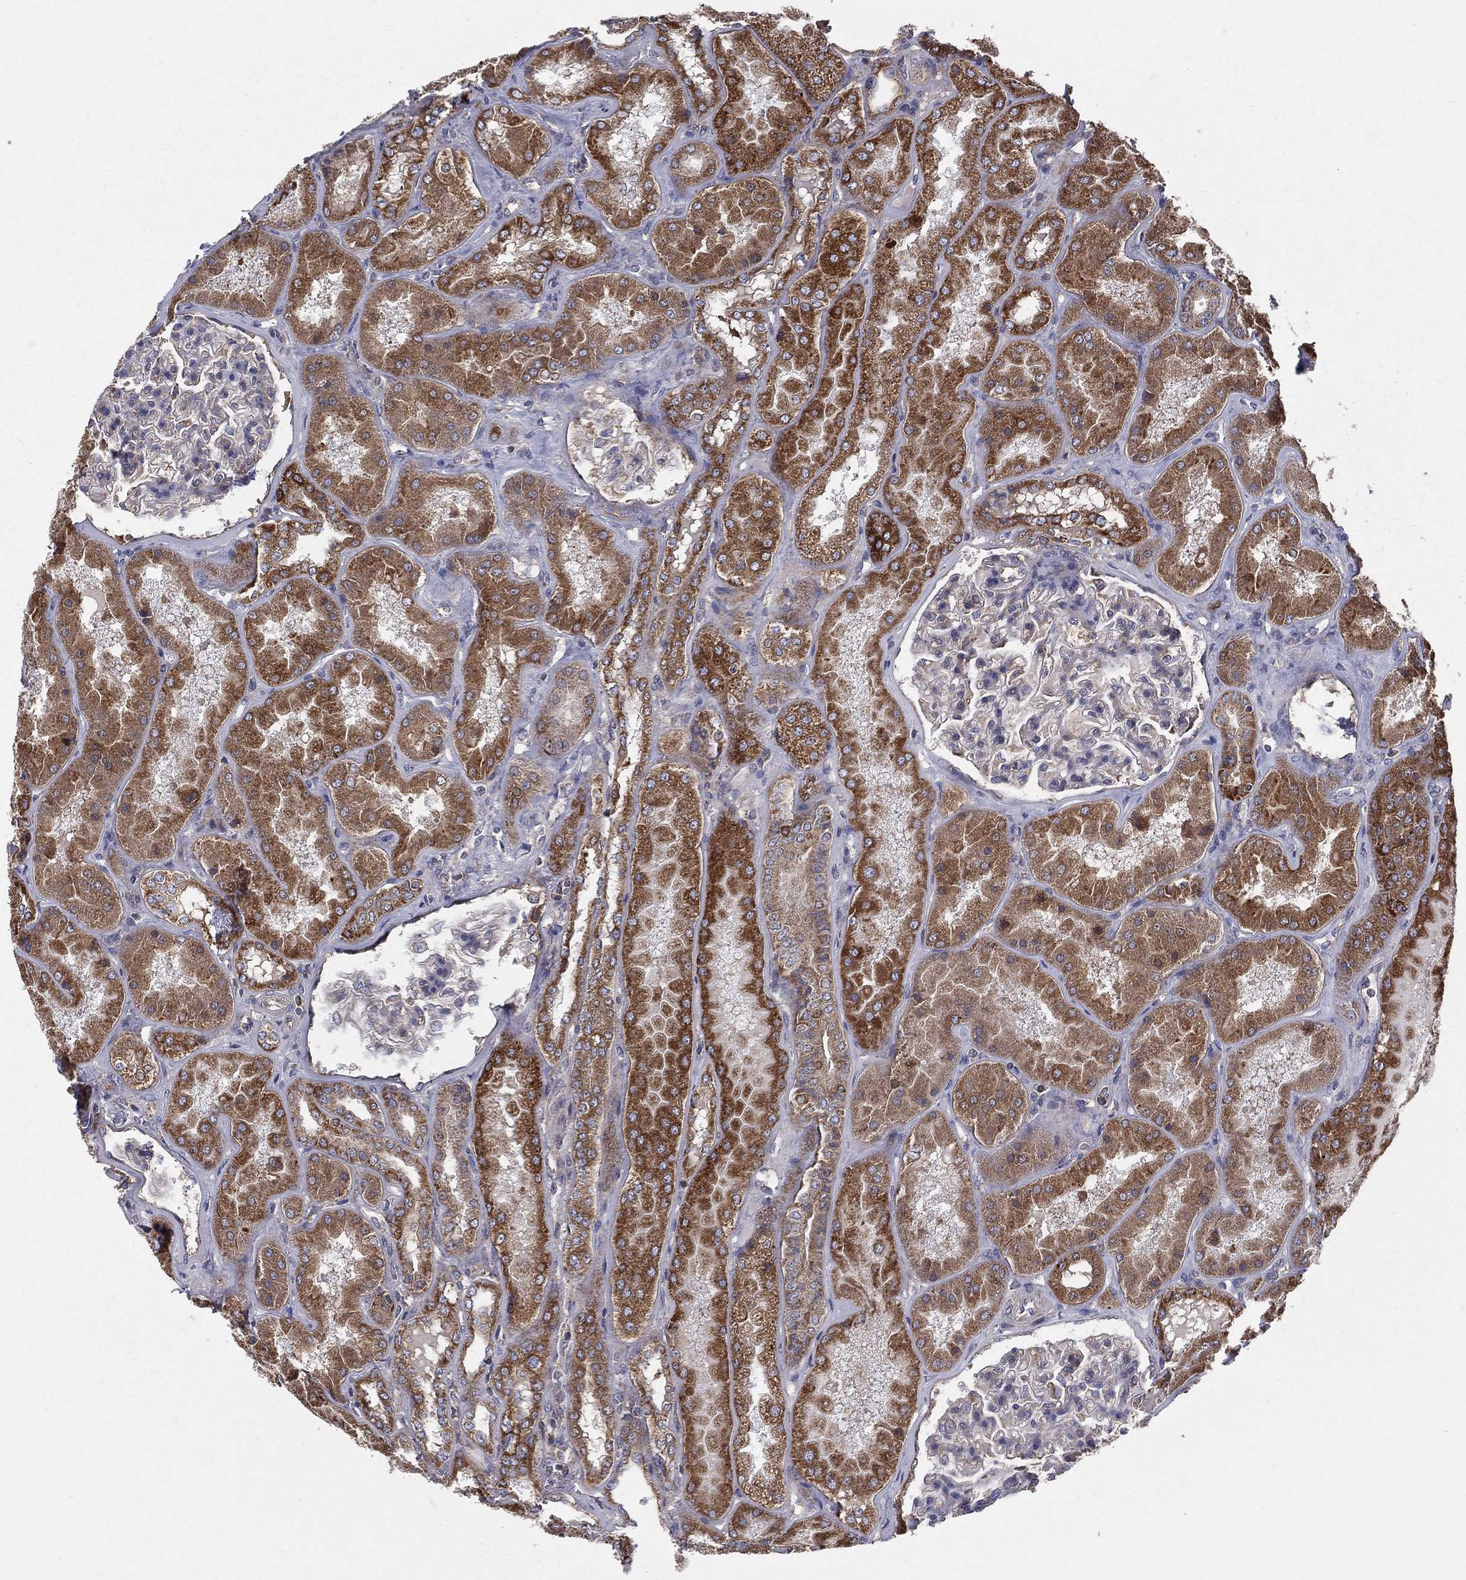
{"staining": {"intensity": "negative", "quantity": "none", "location": "none"}, "tissue": "kidney", "cell_type": "Cells in glomeruli", "image_type": "normal", "snomed": [{"axis": "morphology", "description": "Normal tissue, NOS"}, {"axis": "topography", "description": "Kidney"}], "caption": "Immunohistochemistry micrograph of unremarkable kidney stained for a protein (brown), which shows no positivity in cells in glomeruli.", "gene": "MIX23", "patient": {"sex": "female", "age": 56}}